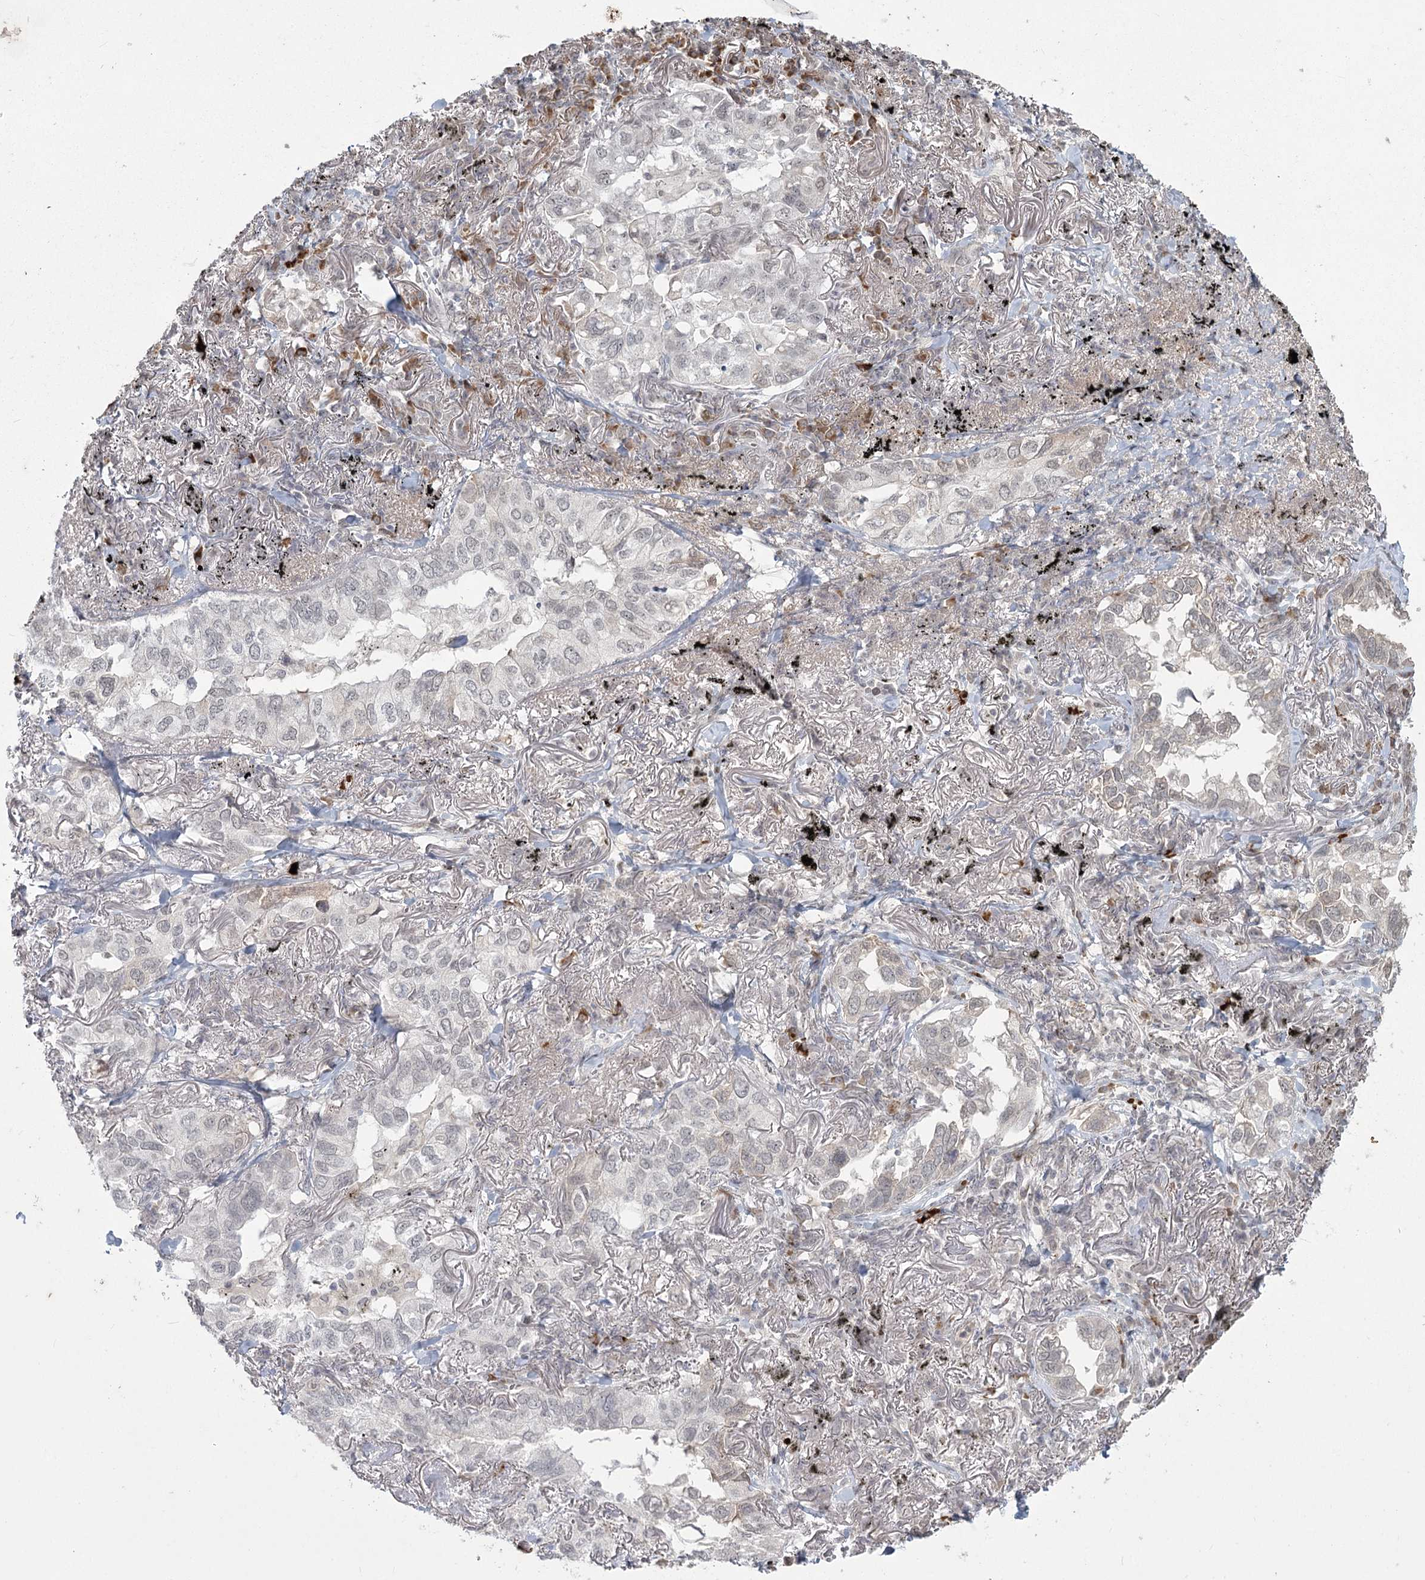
{"staining": {"intensity": "weak", "quantity": "<25%", "location": "nuclear"}, "tissue": "lung cancer", "cell_type": "Tumor cells", "image_type": "cancer", "snomed": [{"axis": "morphology", "description": "Adenocarcinoma, NOS"}, {"axis": "topography", "description": "Lung"}], "caption": "This is a photomicrograph of immunohistochemistry (IHC) staining of lung cancer (adenocarcinoma), which shows no positivity in tumor cells. The staining is performed using DAB (3,3'-diaminobenzidine) brown chromogen with nuclei counter-stained in using hematoxylin.", "gene": "LY6G5C", "patient": {"sex": "male", "age": 65}}